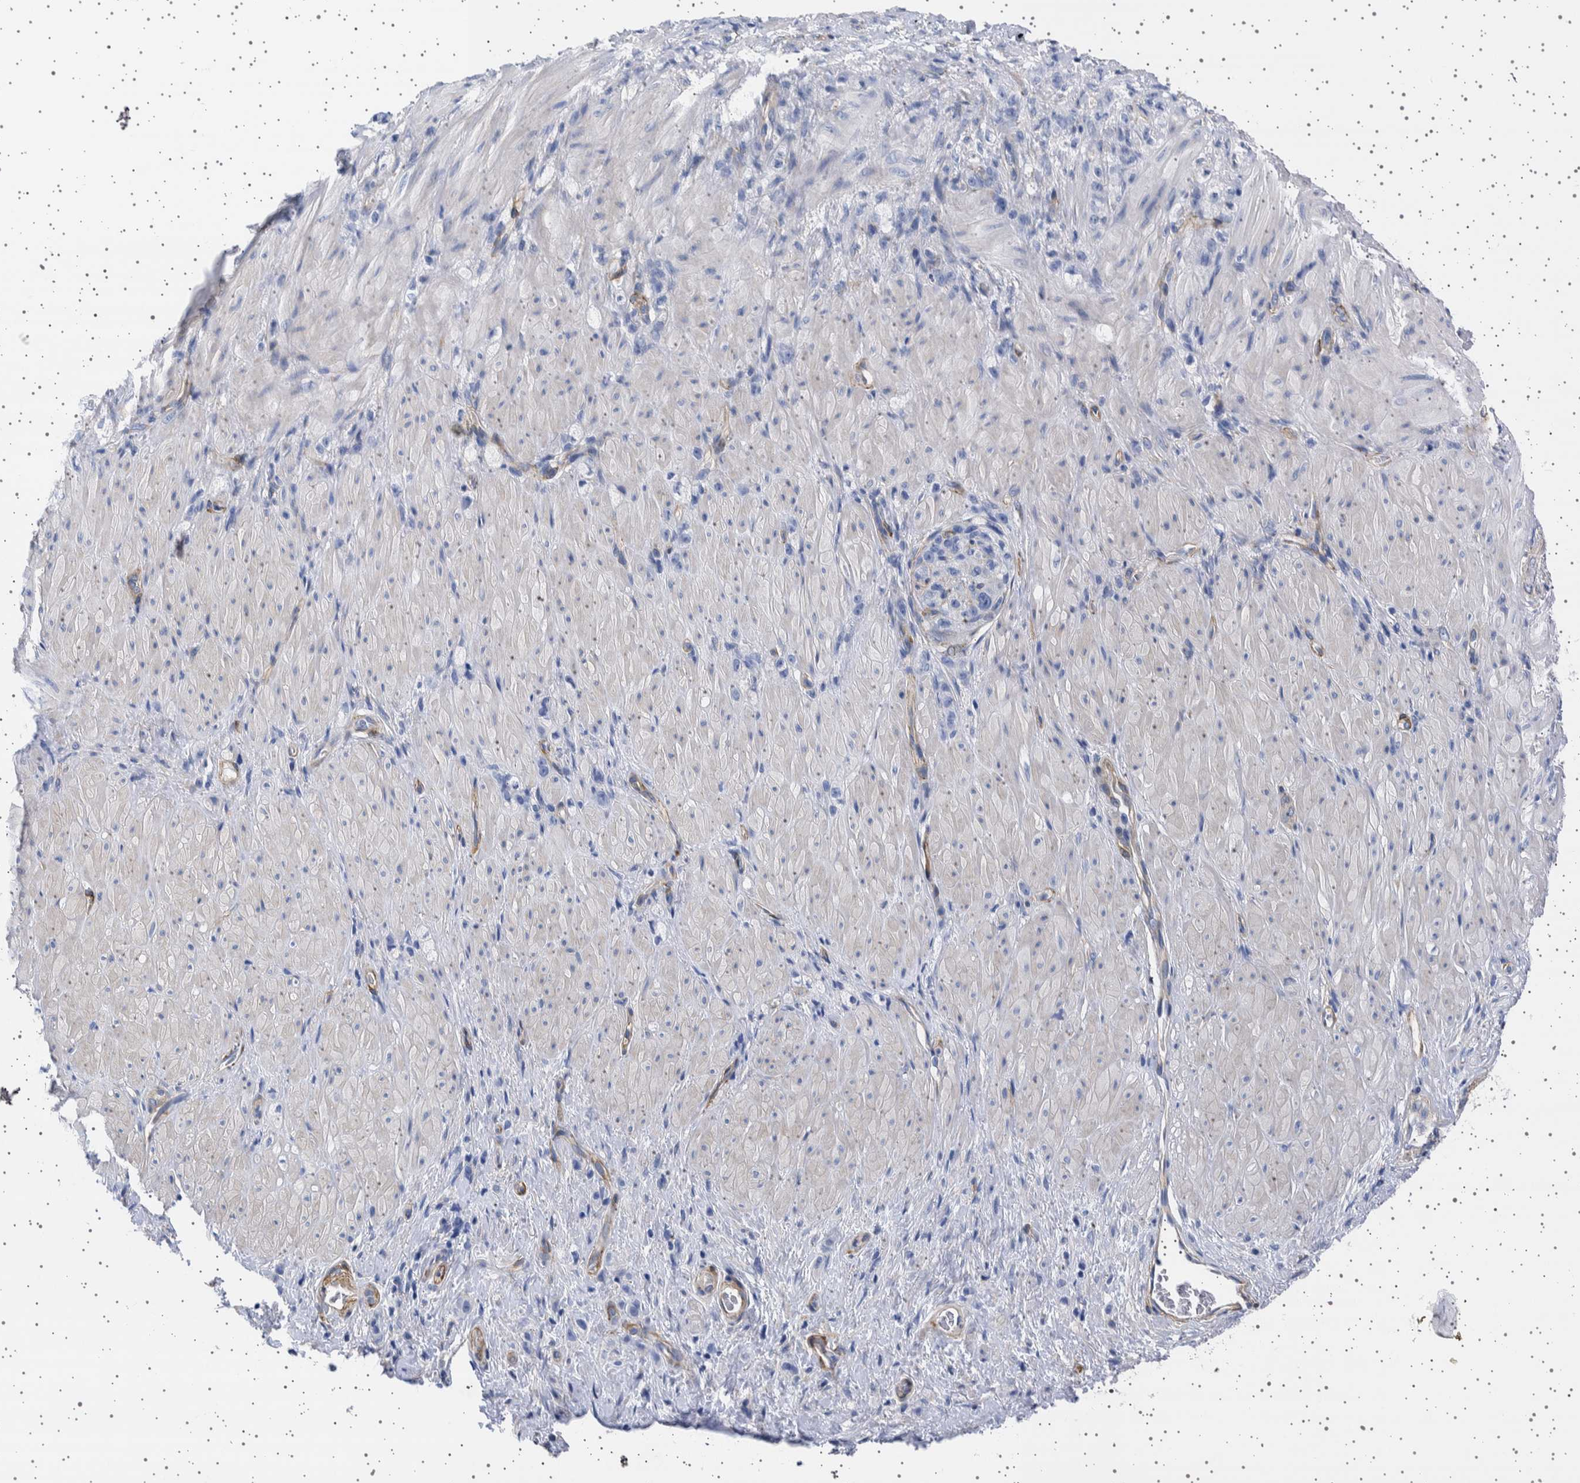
{"staining": {"intensity": "negative", "quantity": "none", "location": "none"}, "tissue": "stomach cancer", "cell_type": "Tumor cells", "image_type": "cancer", "snomed": [{"axis": "morphology", "description": "Normal tissue, NOS"}, {"axis": "morphology", "description": "Adenocarcinoma, NOS"}, {"axis": "topography", "description": "Stomach"}], "caption": "DAB immunohistochemical staining of adenocarcinoma (stomach) reveals no significant positivity in tumor cells.", "gene": "SEPTIN4", "patient": {"sex": "male", "age": 82}}